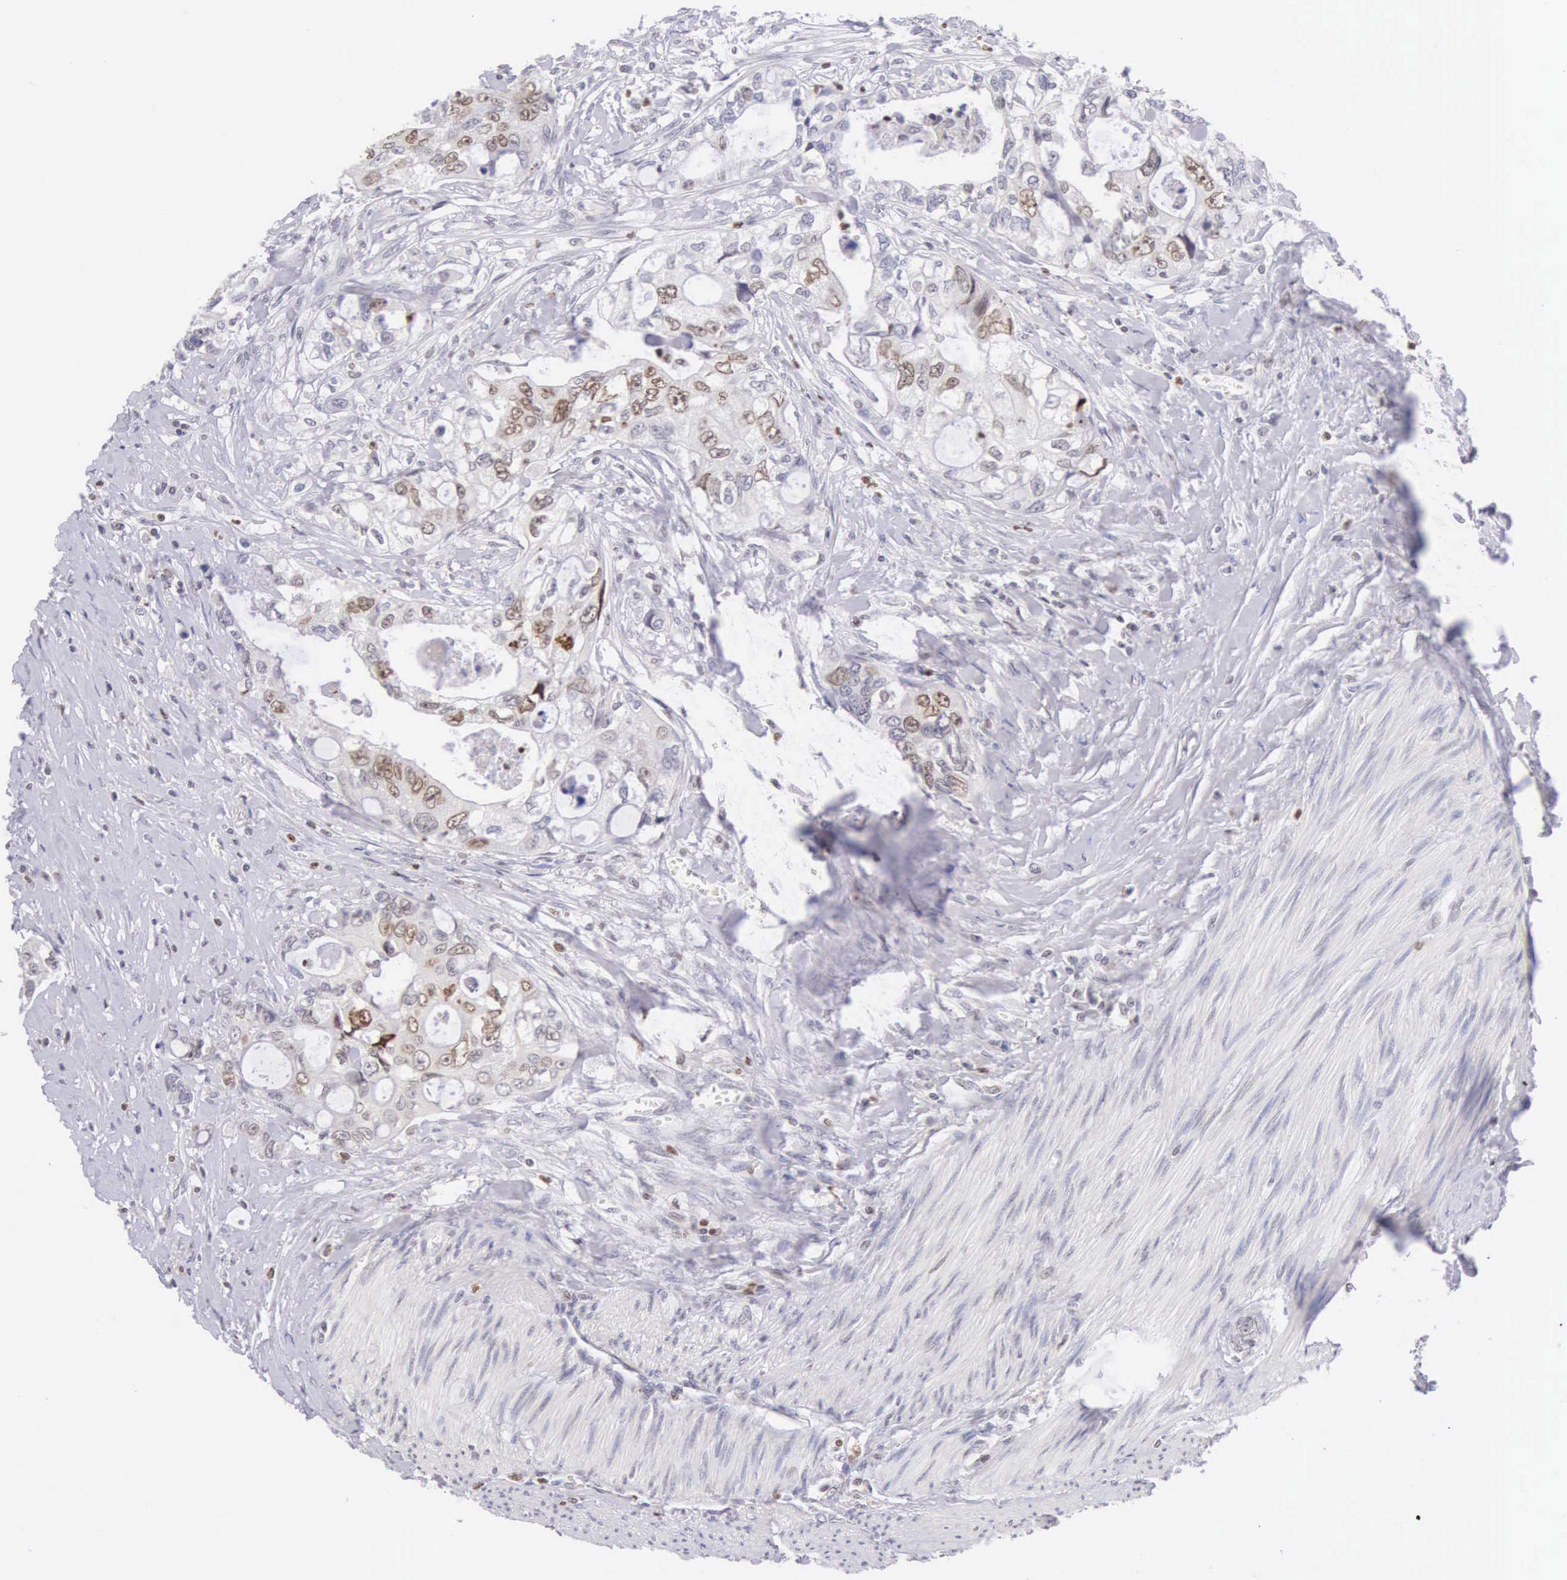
{"staining": {"intensity": "weak", "quantity": "<25%", "location": "nuclear"}, "tissue": "colorectal cancer", "cell_type": "Tumor cells", "image_type": "cancer", "snomed": [{"axis": "morphology", "description": "Adenocarcinoma, NOS"}, {"axis": "topography", "description": "Rectum"}], "caption": "An immunohistochemistry (IHC) micrograph of adenocarcinoma (colorectal) is shown. There is no staining in tumor cells of adenocarcinoma (colorectal). The staining was performed using DAB (3,3'-diaminobenzidine) to visualize the protein expression in brown, while the nuclei were stained in blue with hematoxylin (Magnification: 20x).", "gene": "VRK1", "patient": {"sex": "female", "age": 57}}